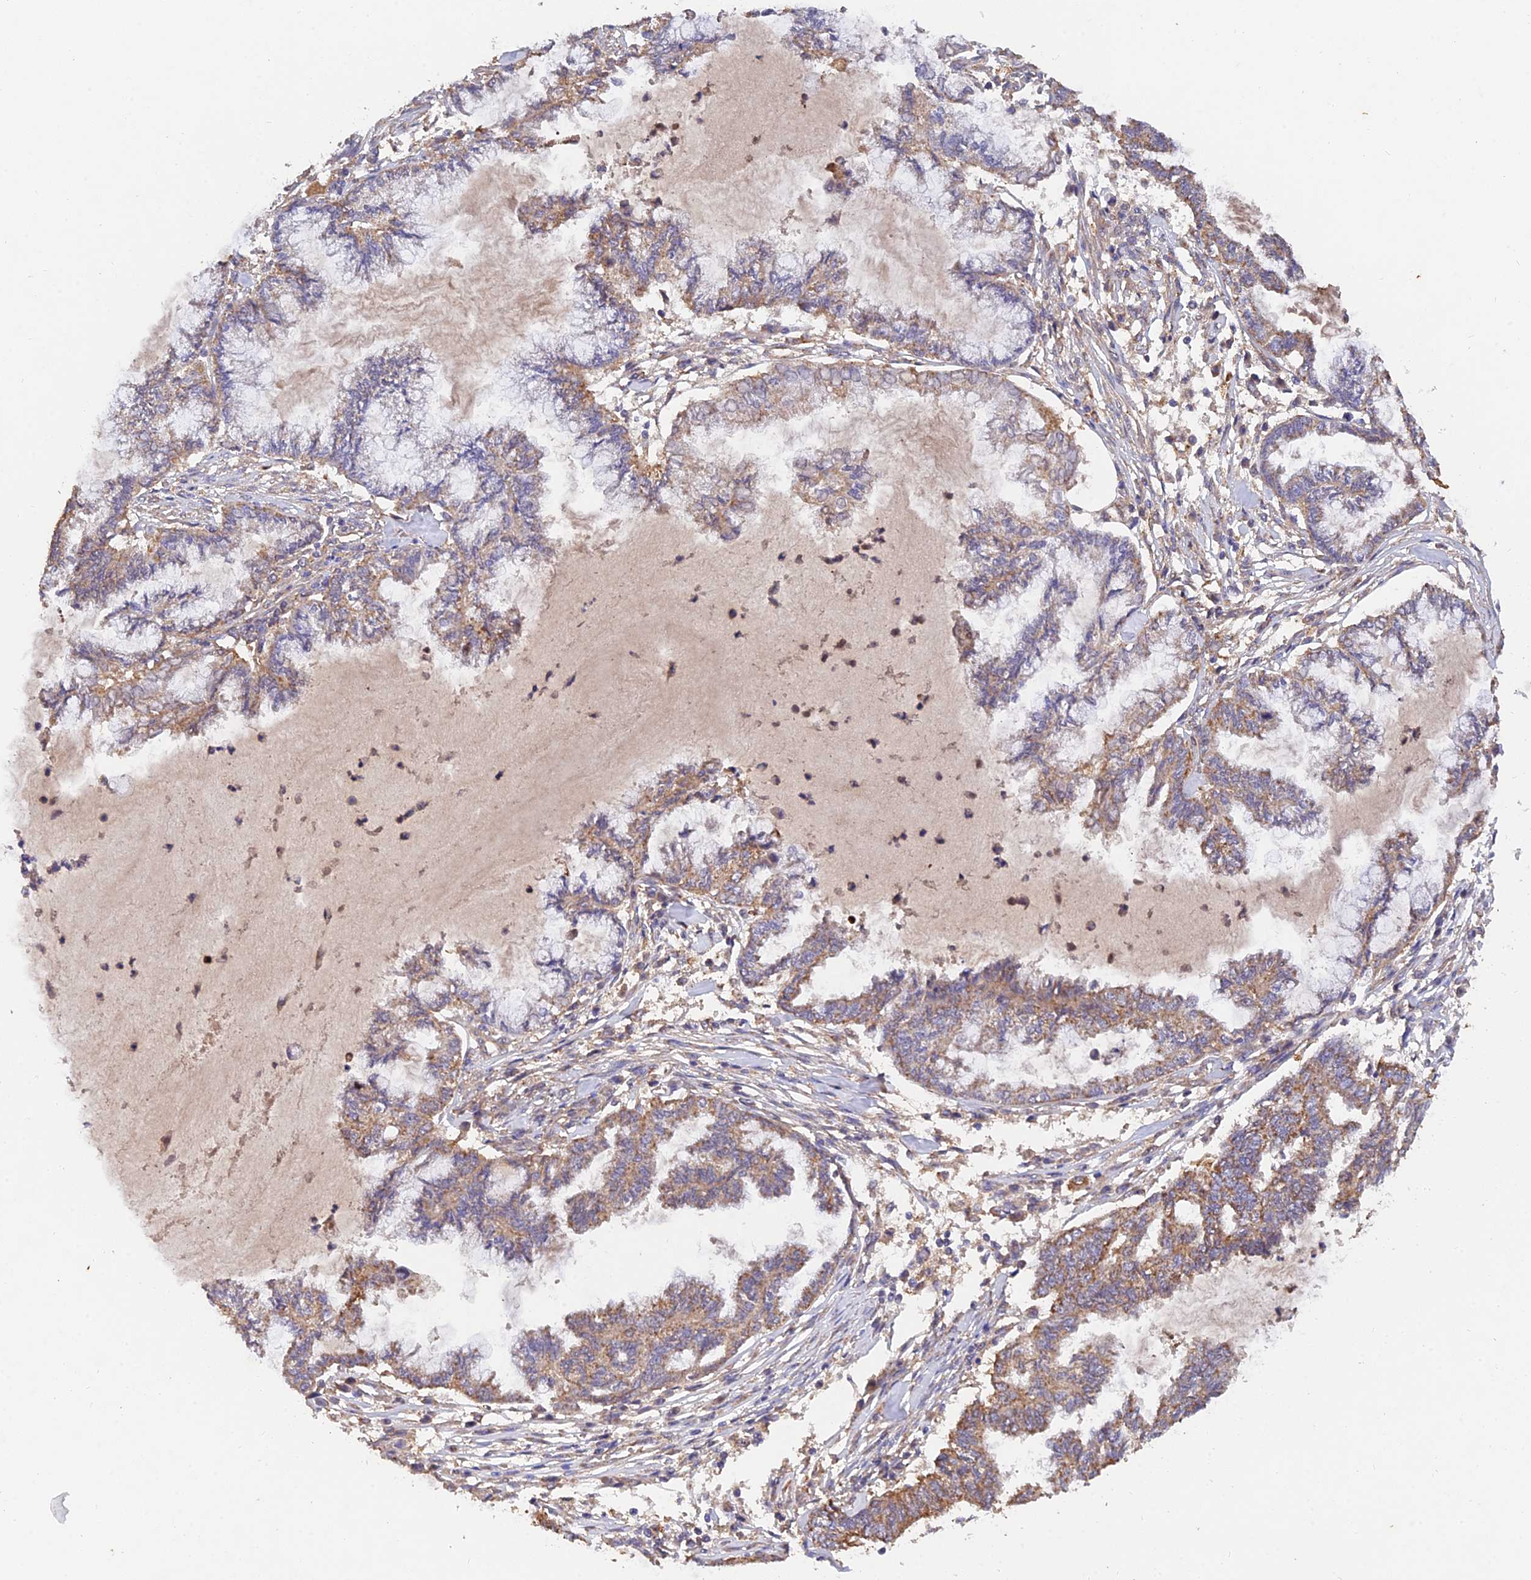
{"staining": {"intensity": "moderate", "quantity": "<25%", "location": "cytoplasmic/membranous"}, "tissue": "endometrial cancer", "cell_type": "Tumor cells", "image_type": "cancer", "snomed": [{"axis": "morphology", "description": "Adenocarcinoma, NOS"}, {"axis": "topography", "description": "Endometrium"}], "caption": "Tumor cells display low levels of moderate cytoplasmic/membranous staining in approximately <25% of cells in human adenocarcinoma (endometrial). The protein of interest is stained brown, and the nuclei are stained in blue (DAB (3,3'-diaminobenzidine) IHC with brightfield microscopy, high magnification).", "gene": "SLC38A11", "patient": {"sex": "female", "age": 86}}